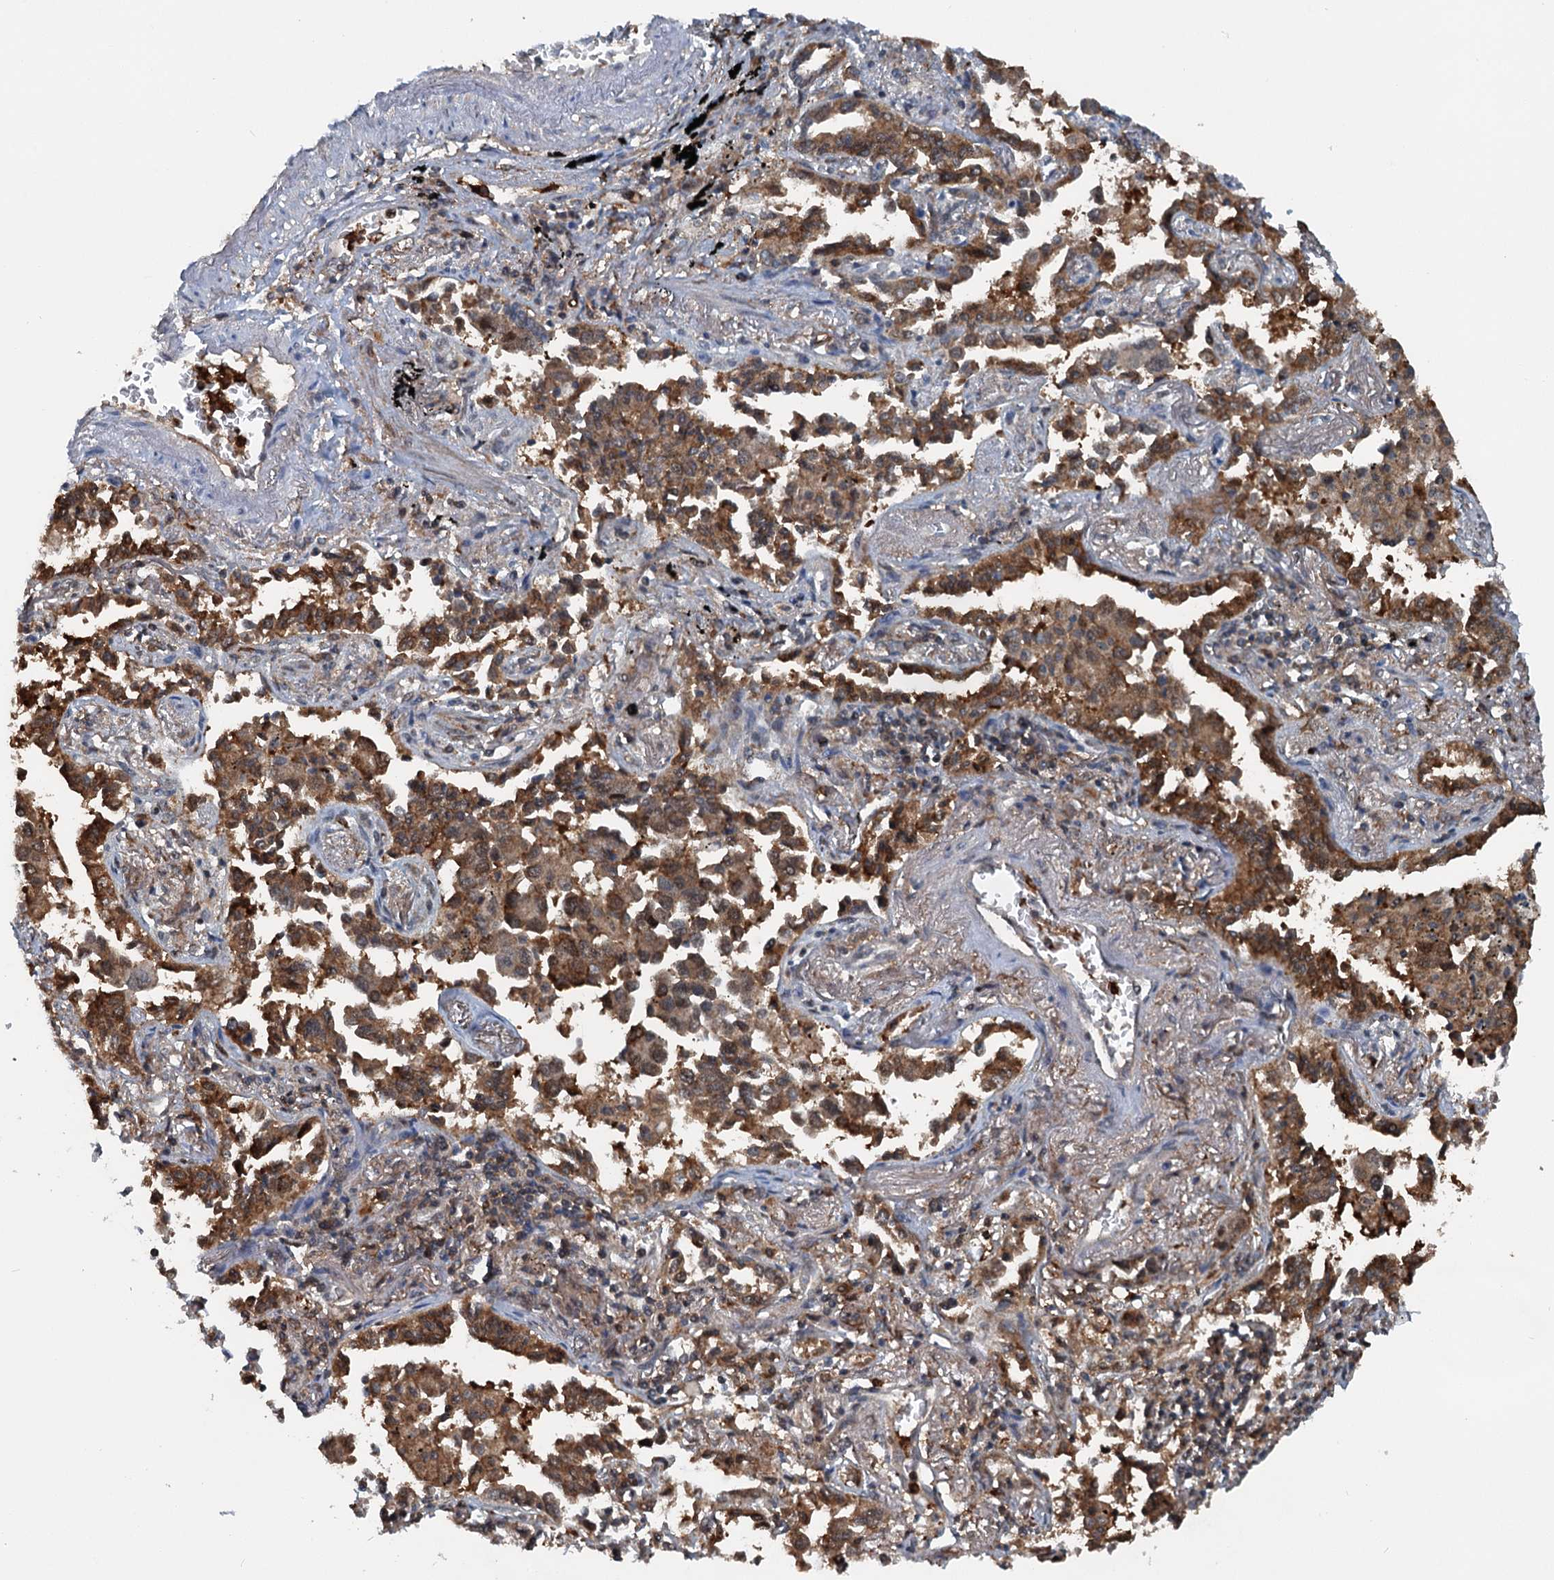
{"staining": {"intensity": "moderate", "quantity": ">75%", "location": "cytoplasmic/membranous"}, "tissue": "lung cancer", "cell_type": "Tumor cells", "image_type": "cancer", "snomed": [{"axis": "morphology", "description": "Adenocarcinoma, NOS"}, {"axis": "topography", "description": "Lung"}], "caption": "An image of lung adenocarcinoma stained for a protein demonstrates moderate cytoplasmic/membranous brown staining in tumor cells.", "gene": "GPI", "patient": {"sex": "male", "age": 67}}